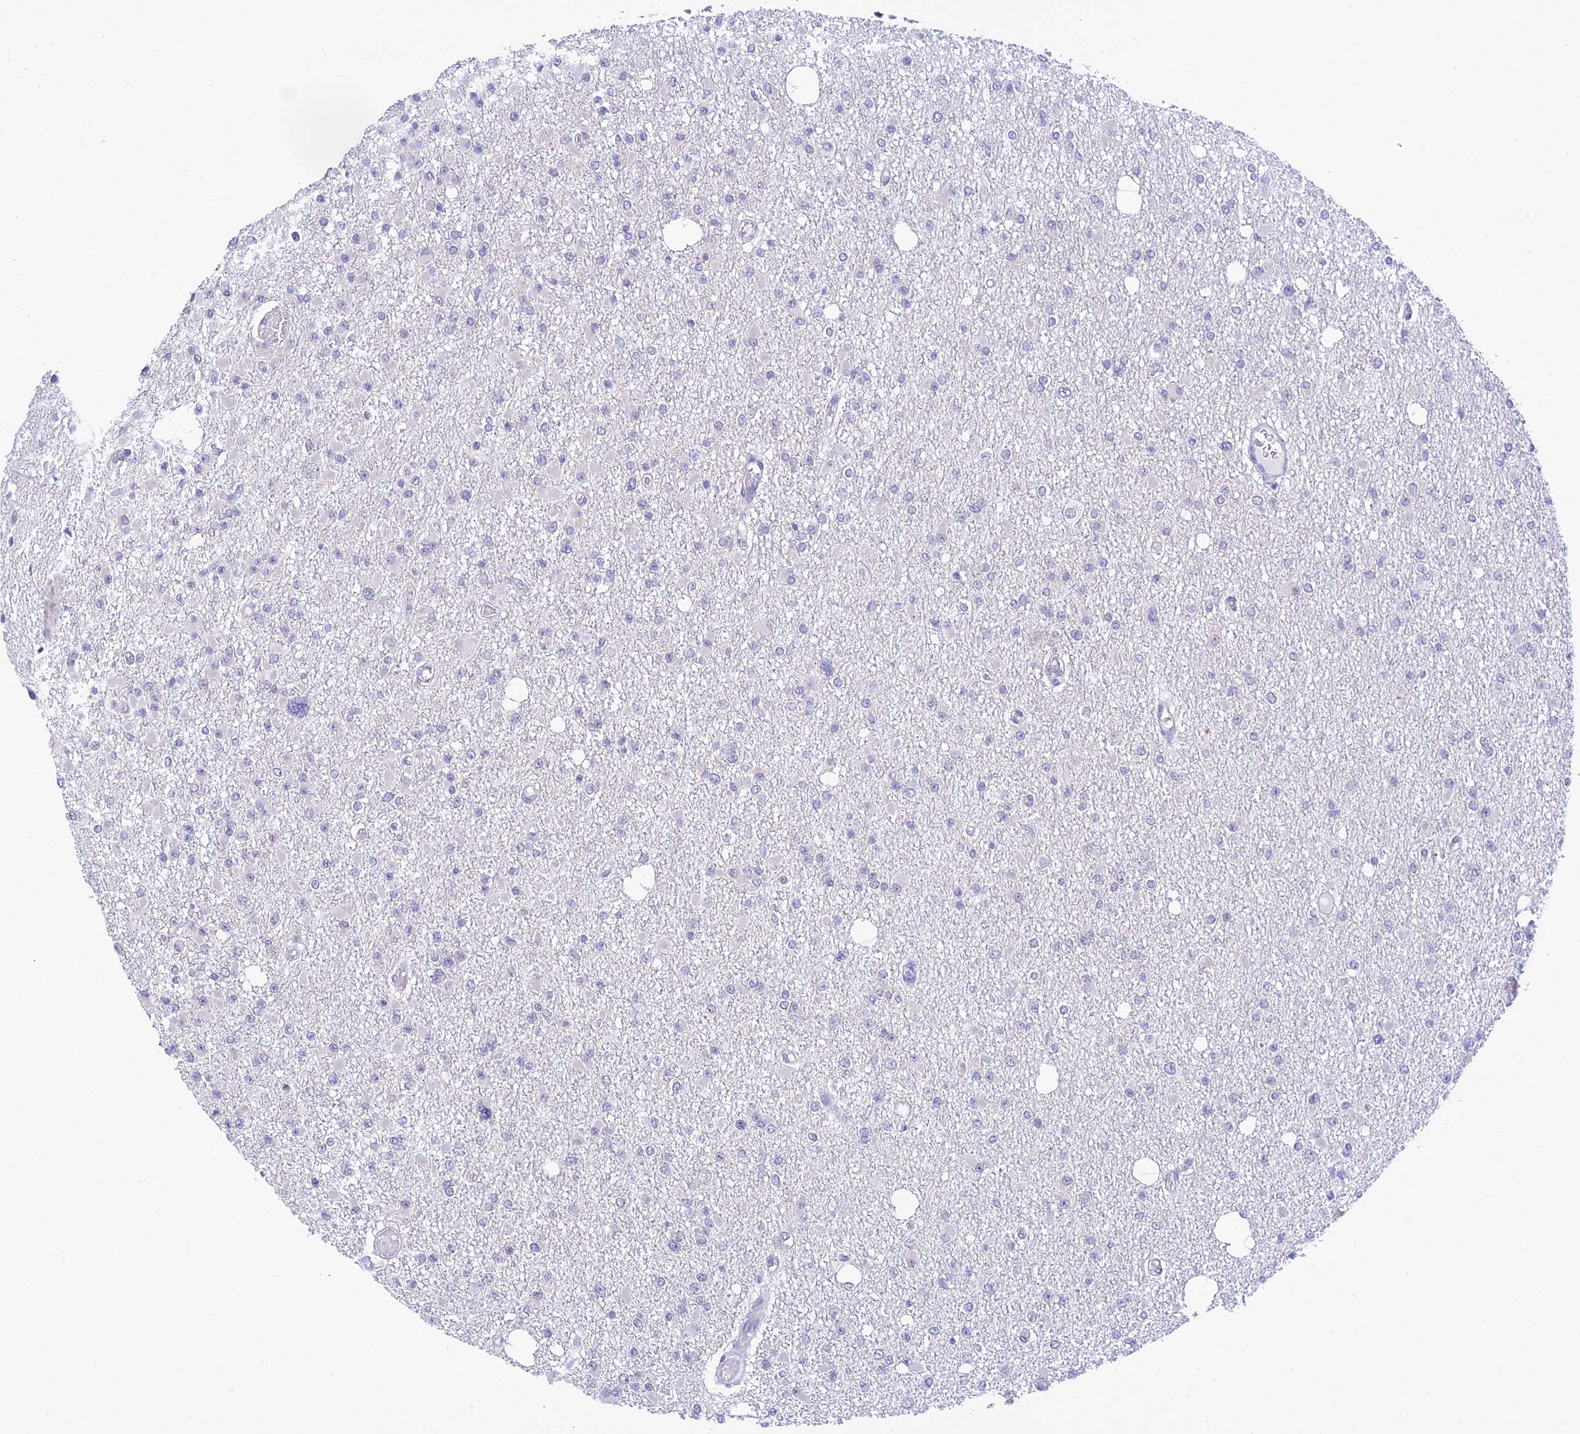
{"staining": {"intensity": "negative", "quantity": "none", "location": "none"}, "tissue": "glioma", "cell_type": "Tumor cells", "image_type": "cancer", "snomed": [{"axis": "morphology", "description": "Glioma, malignant, Low grade"}, {"axis": "topography", "description": "Brain"}], "caption": "A micrograph of malignant glioma (low-grade) stained for a protein exhibits no brown staining in tumor cells. (DAB immunohistochemistry (IHC), high magnification).", "gene": "INKA1", "patient": {"sex": "female", "age": 22}}